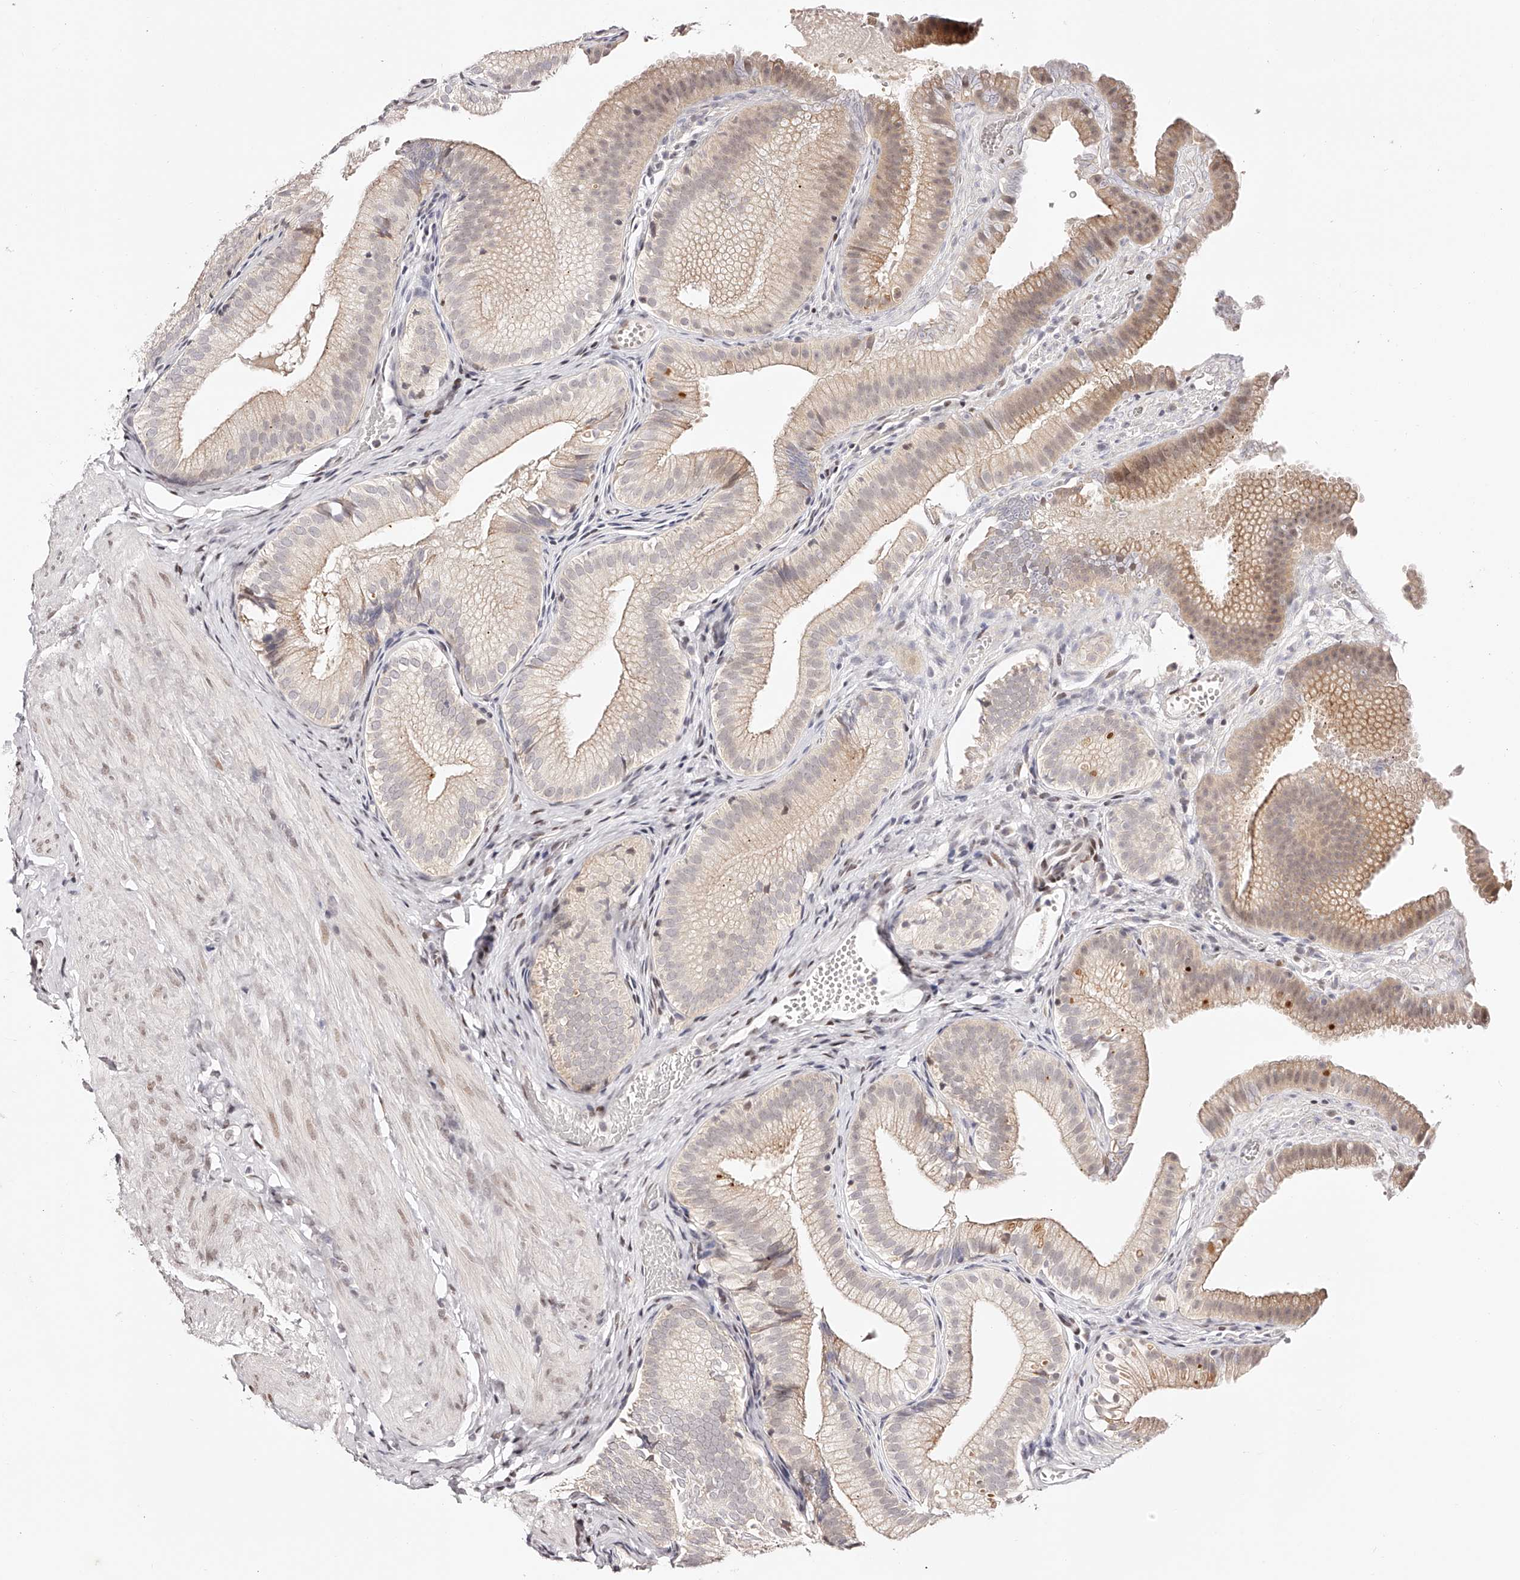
{"staining": {"intensity": "weak", "quantity": "25%-75%", "location": "cytoplasmic/membranous,nuclear"}, "tissue": "gallbladder", "cell_type": "Glandular cells", "image_type": "normal", "snomed": [{"axis": "morphology", "description": "Normal tissue, NOS"}, {"axis": "topography", "description": "Gallbladder"}], "caption": "Gallbladder stained with DAB immunohistochemistry reveals low levels of weak cytoplasmic/membranous,nuclear staining in approximately 25%-75% of glandular cells. (DAB (3,3'-diaminobenzidine) IHC with brightfield microscopy, high magnification).", "gene": "USF3", "patient": {"sex": "female", "age": 30}}